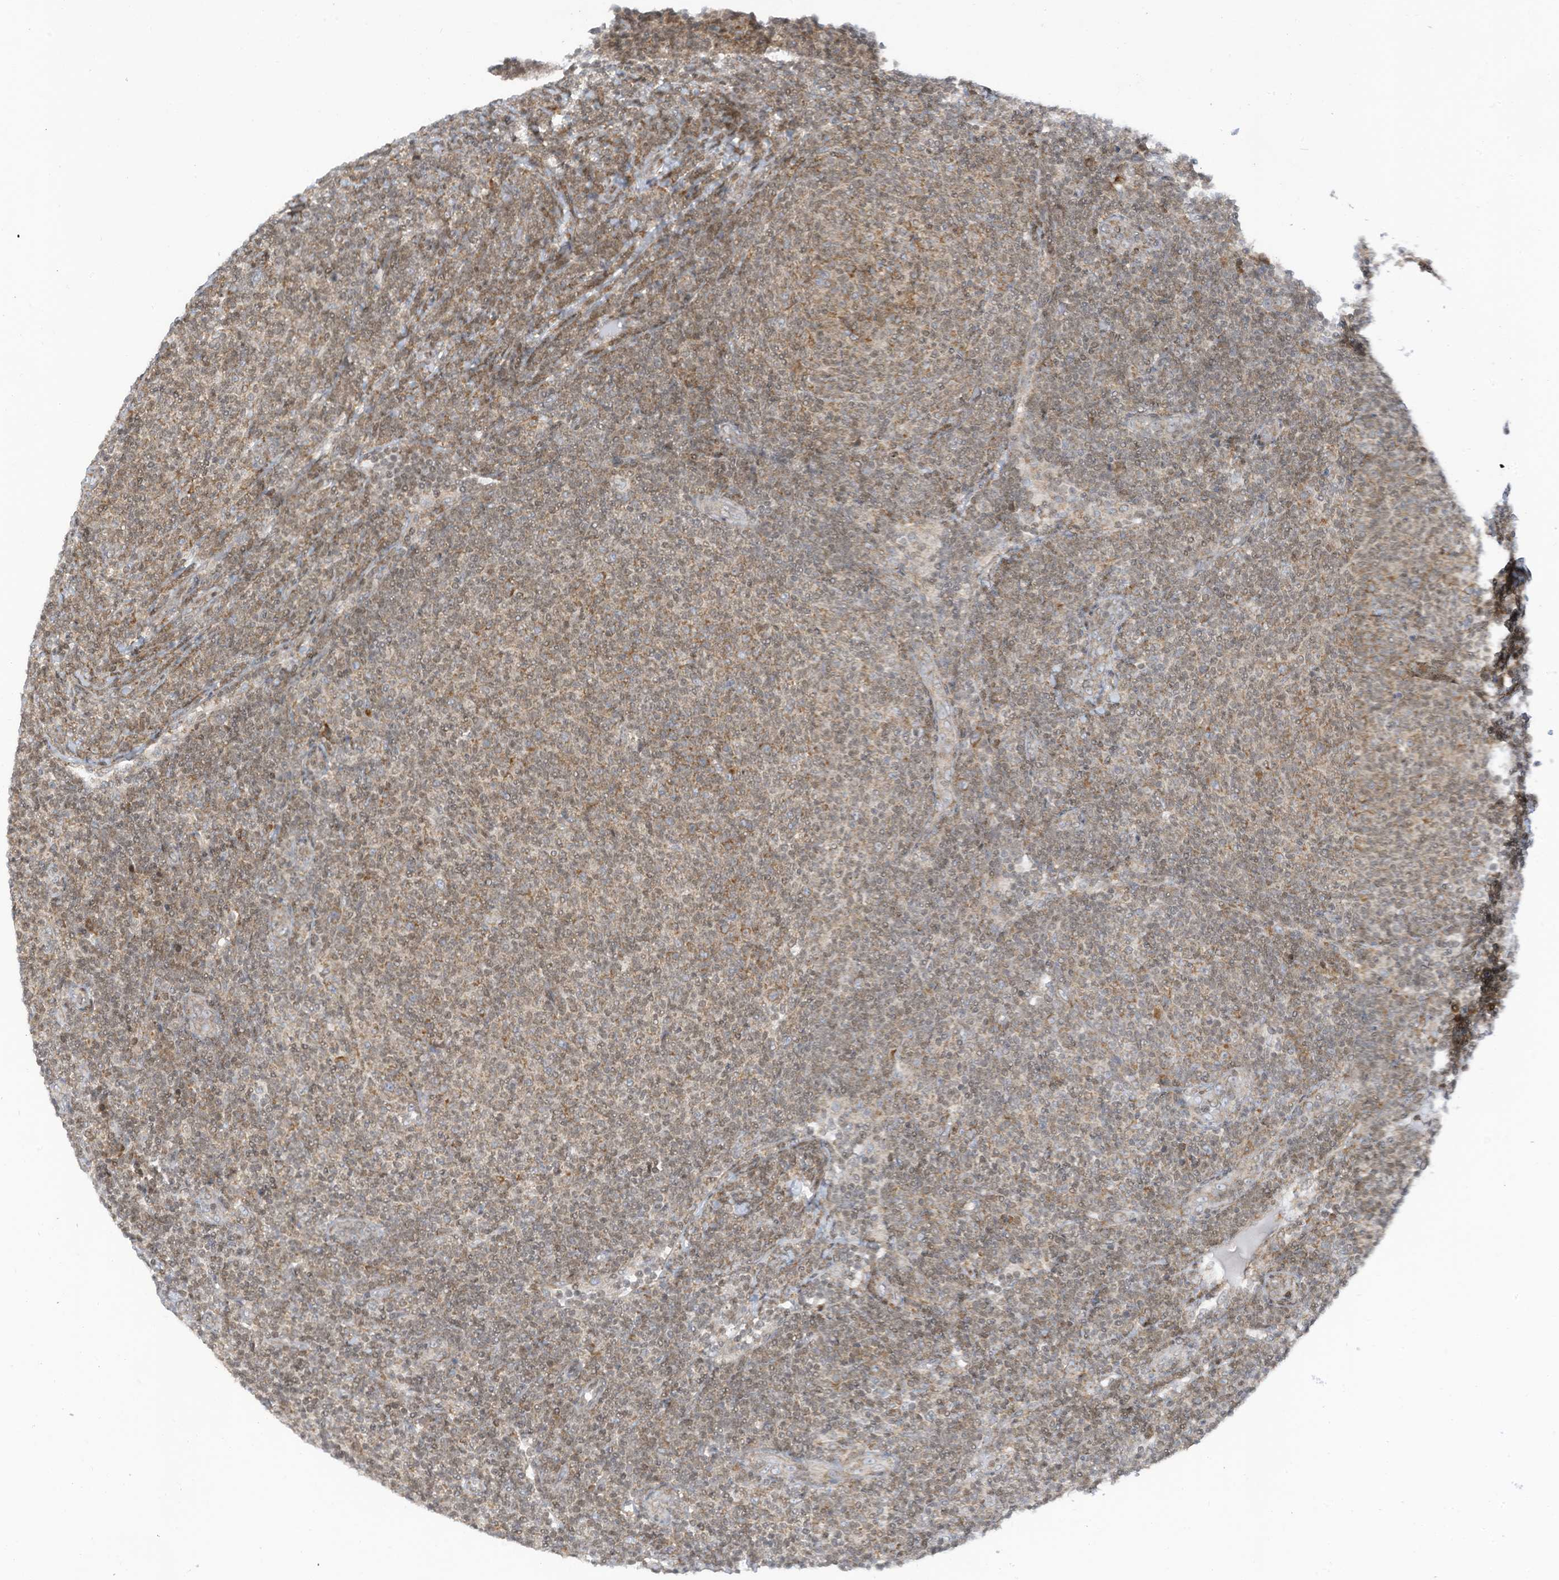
{"staining": {"intensity": "weak", "quantity": "25%-75%", "location": "cytoplasmic/membranous,nuclear"}, "tissue": "lymphoma", "cell_type": "Tumor cells", "image_type": "cancer", "snomed": [{"axis": "morphology", "description": "Malignant lymphoma, non-Hodgkin's type, Low grade"}, {"axis": "topography", "description": "Lymph node"}], "caption": "Protein expression analysis of malignant lymphoma, non-Hodgkin's type (low-grade) displays weak cytoplasmic/membranous and nuclear positivity in about 25%-75% of tumor cells.", "gene": "EDF1", "patient": {"sex": "male", "age": 66}}